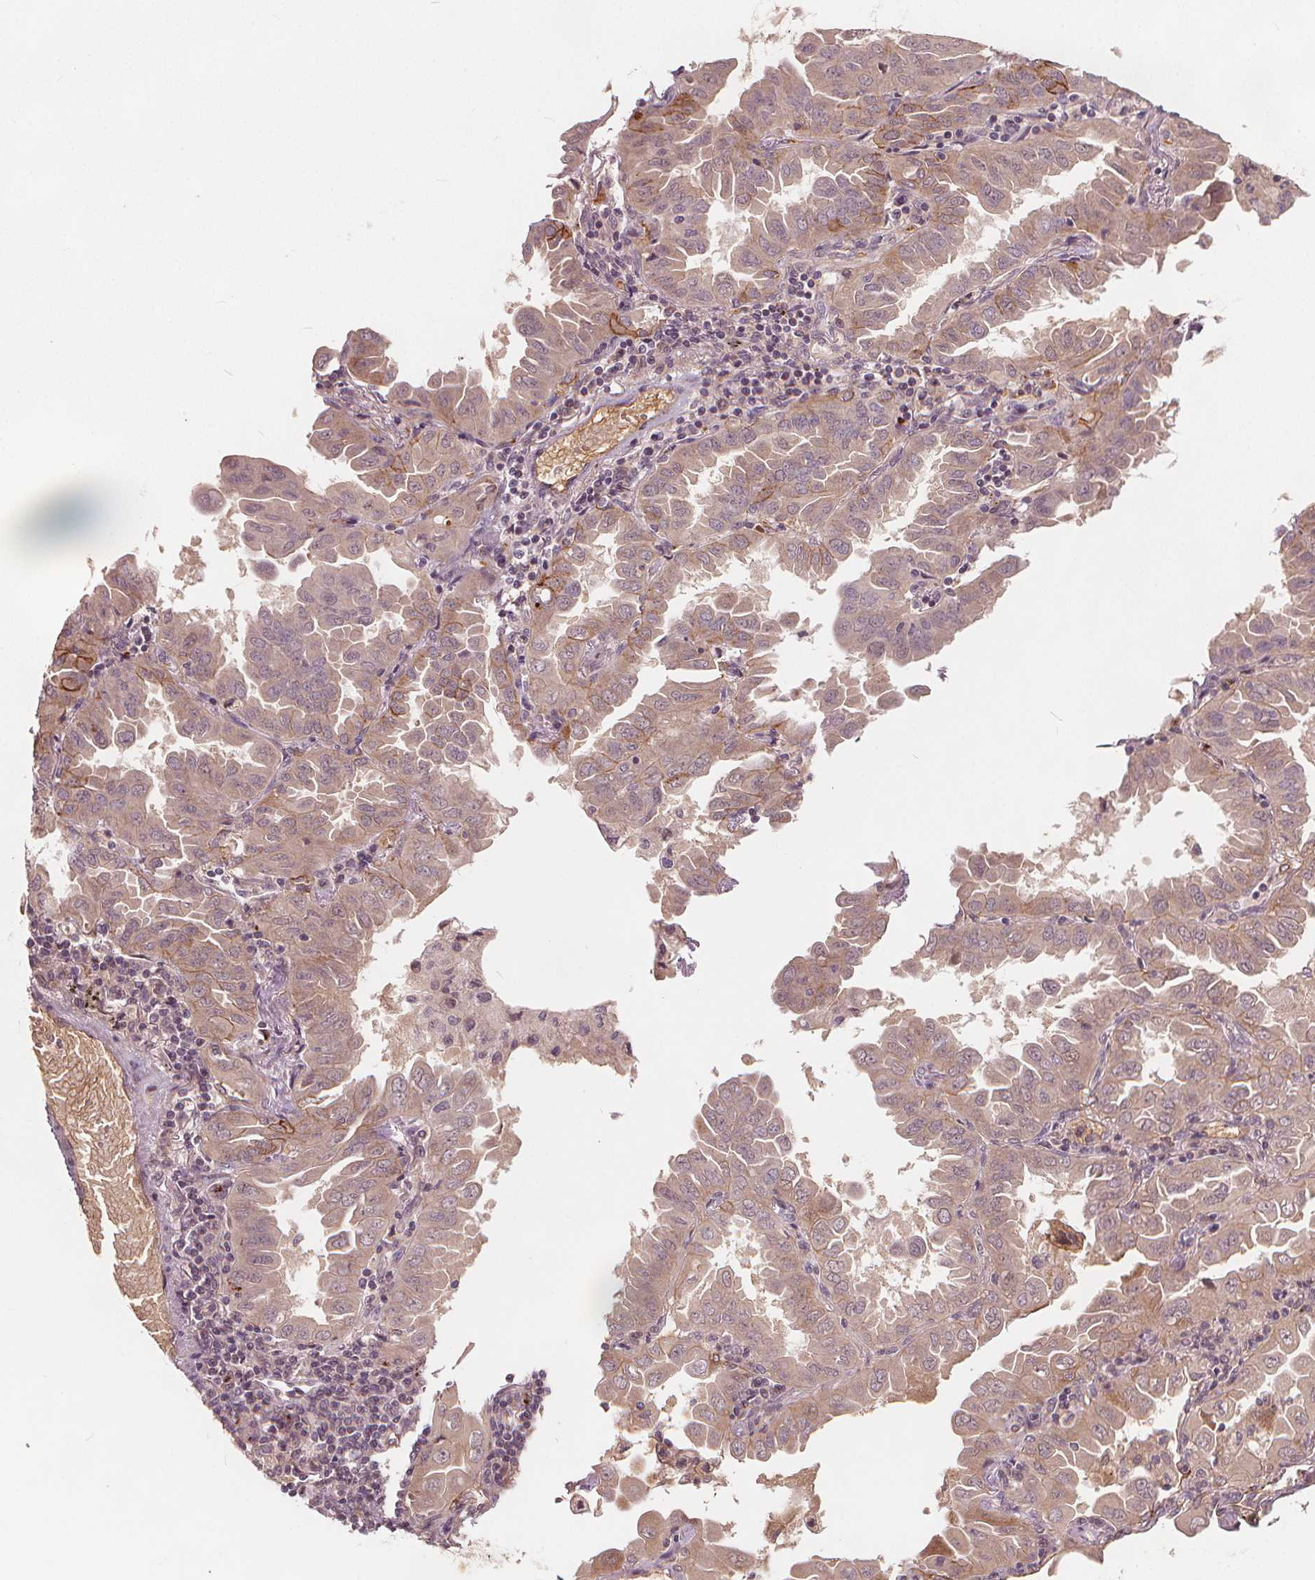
{"staining": {"intensity": "weak", "quantity": "25%-75%", "location": "cytoplasmic/membranous"}, "tissue": "lung cancer", "cell_type": "Tumor cells", "image_type": "cancer", "snomed": [{"axis": "morphology", "description": "Adenocarcinoma, NOS"}, {"axis": "topography", "description": "Lung"}], "caption": "Adenocarcinoma (lung) was stained to show a protein in brown. There is low levels of weak cytoplasmic/membranous staining in approximately 25%-75% of tumor cells.", "gene": "IPO13", "patient": {"sex": "male", "age": 64}}